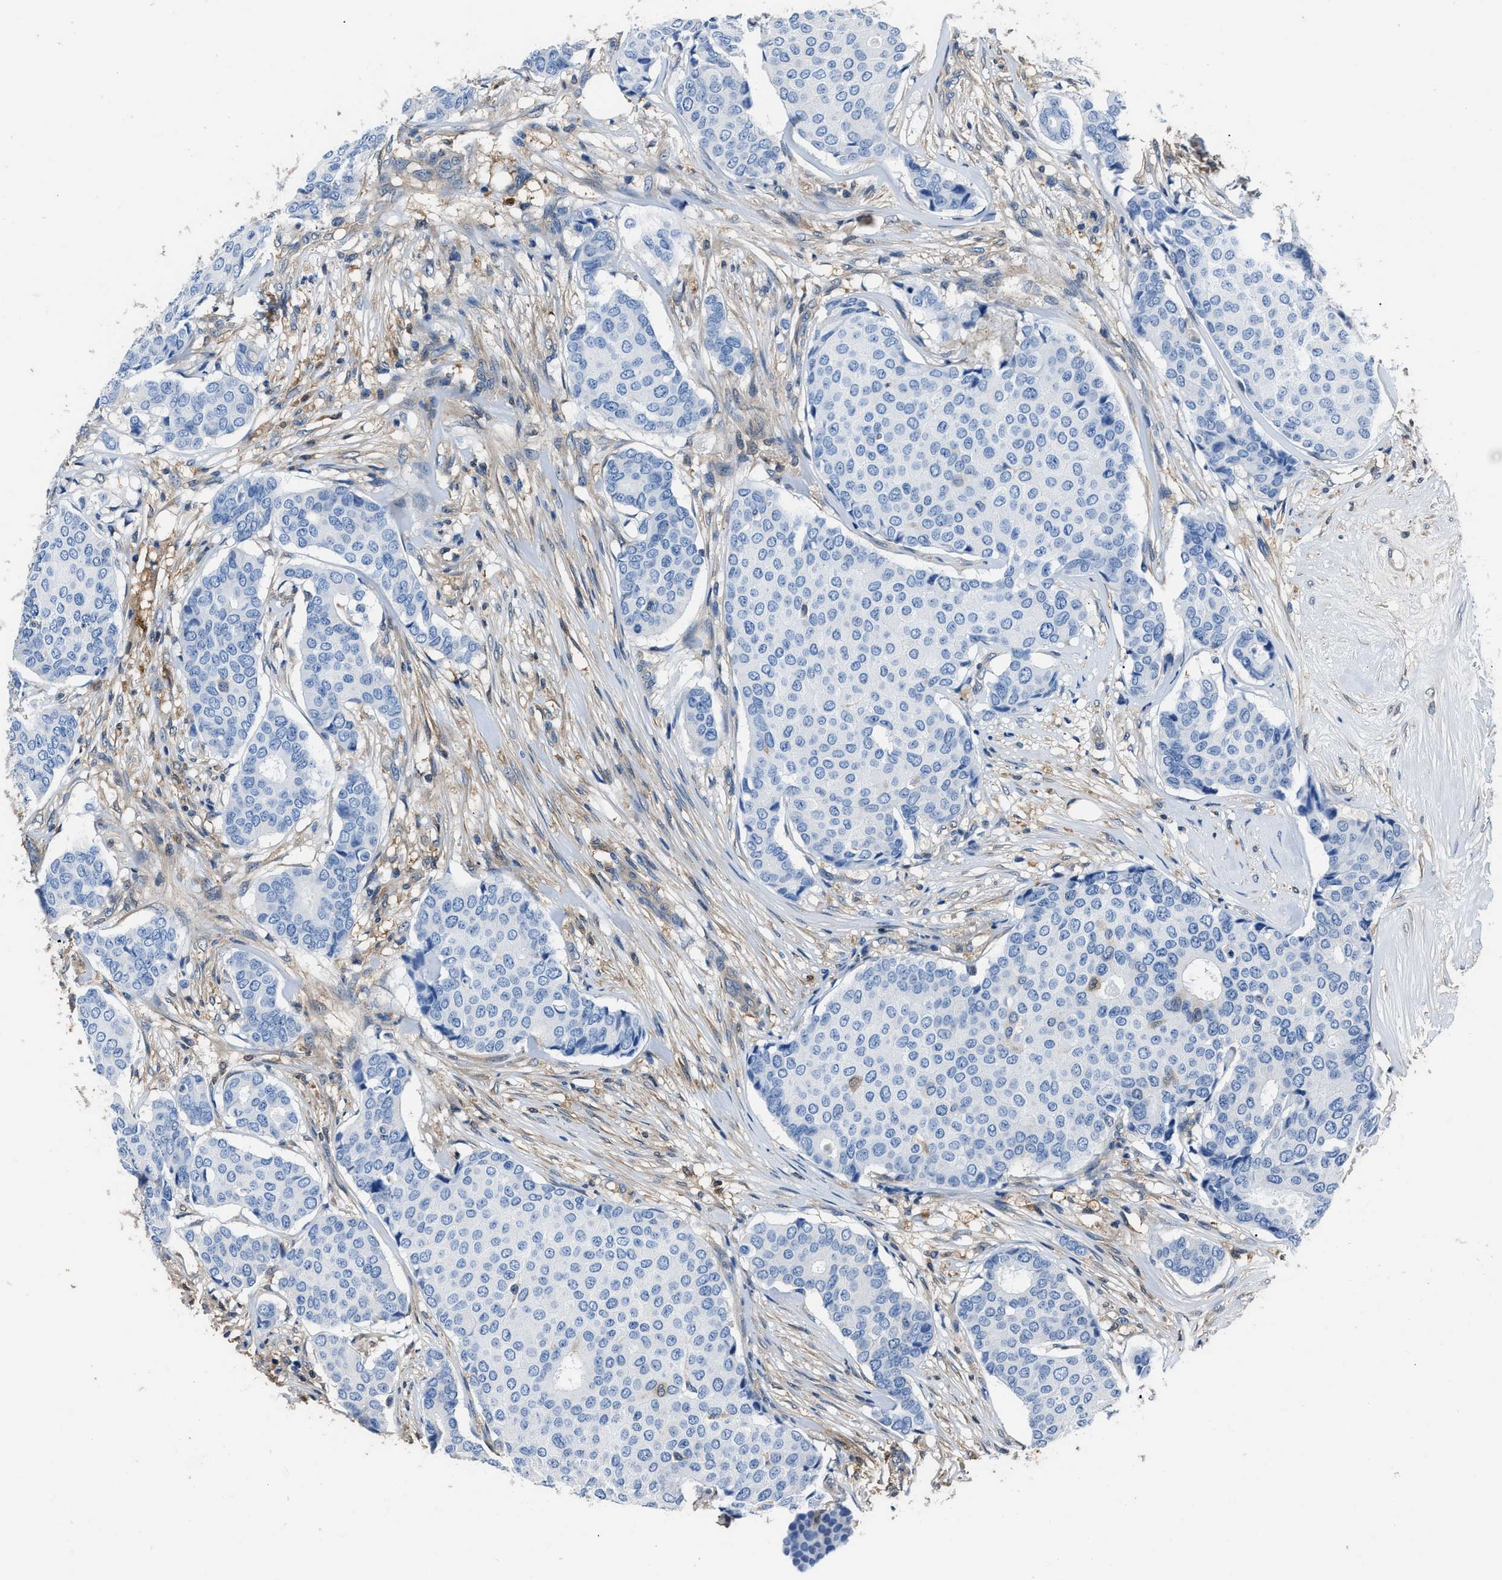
{"staining": {"intensity": "negative", "quantity": "none", "location": "none"}, "tissue": "breast cancer", "cell_type": "Tumor cells", "image_type": "cancer", "snomed": [{"axis": "morphology", "description": "Duct carcinoma"}, {"axis": "topography", "description": "Breast"}], "caption": "Micrograph shows no protein expression in tumor cells of breast cancer (infiltrating ductal carcinoma) tissue.", "gene": "GSTP1", "patient": {"sex": "female", "age": 75}}